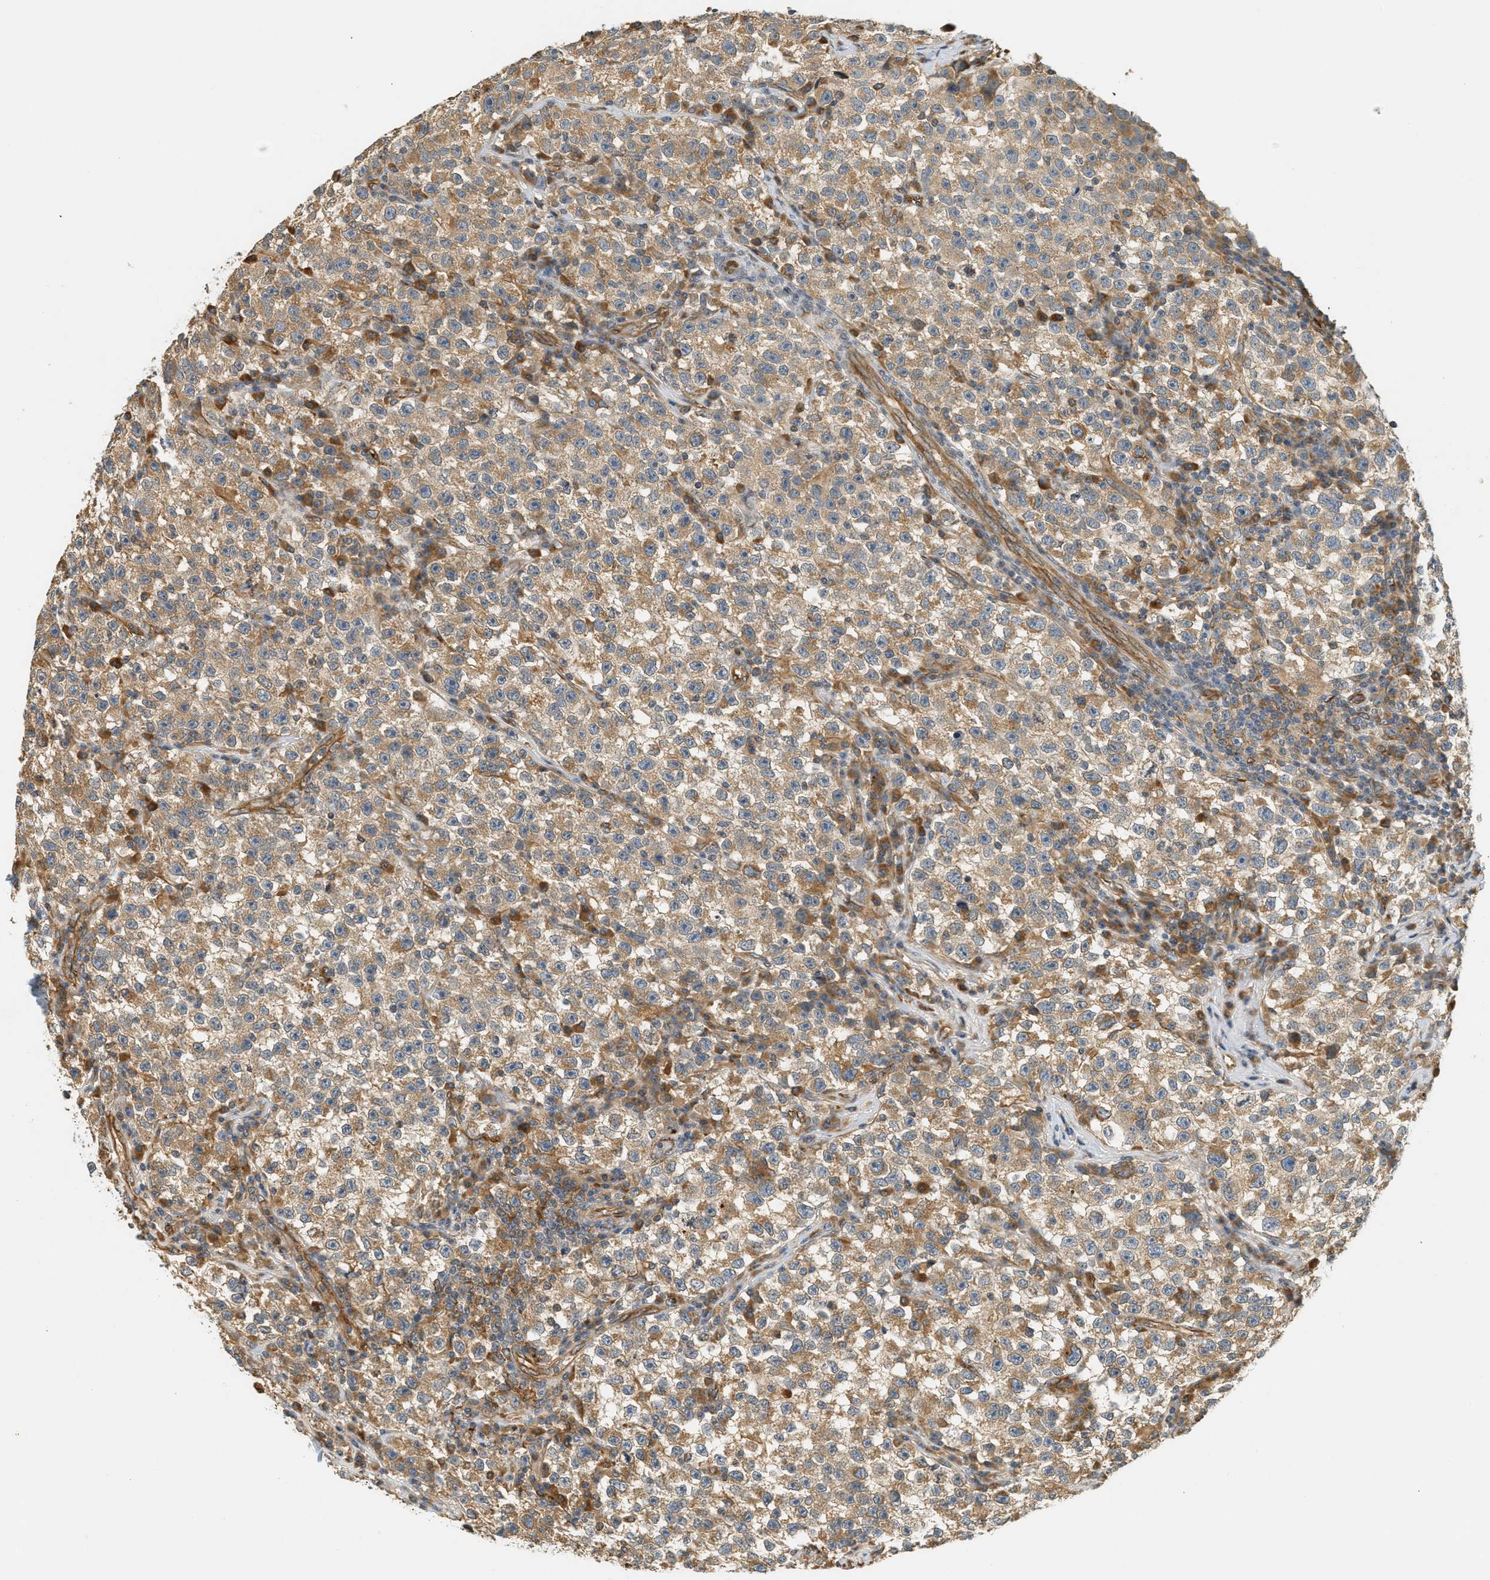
{"staining": {"intensity": "weak", "quantity": ">75%", "location": "cytoplasmic/membranous"}, "tissue": "testis cancer", "cell_type": "Tumor cells", "image_type": "cancer", "snomed": [{"axis": "morphology", "description": "Seminoma, NOS"}, {"axis": "topography", "description": "Testis"}], "caption": "Immunohistochemical staining of testis cancer exhibits low levels of weak cytoplasmic/membranous staining in about >75% of tumor cells.", "gene": "PDK1", "patient": {"sex": "male", "age": 22}}